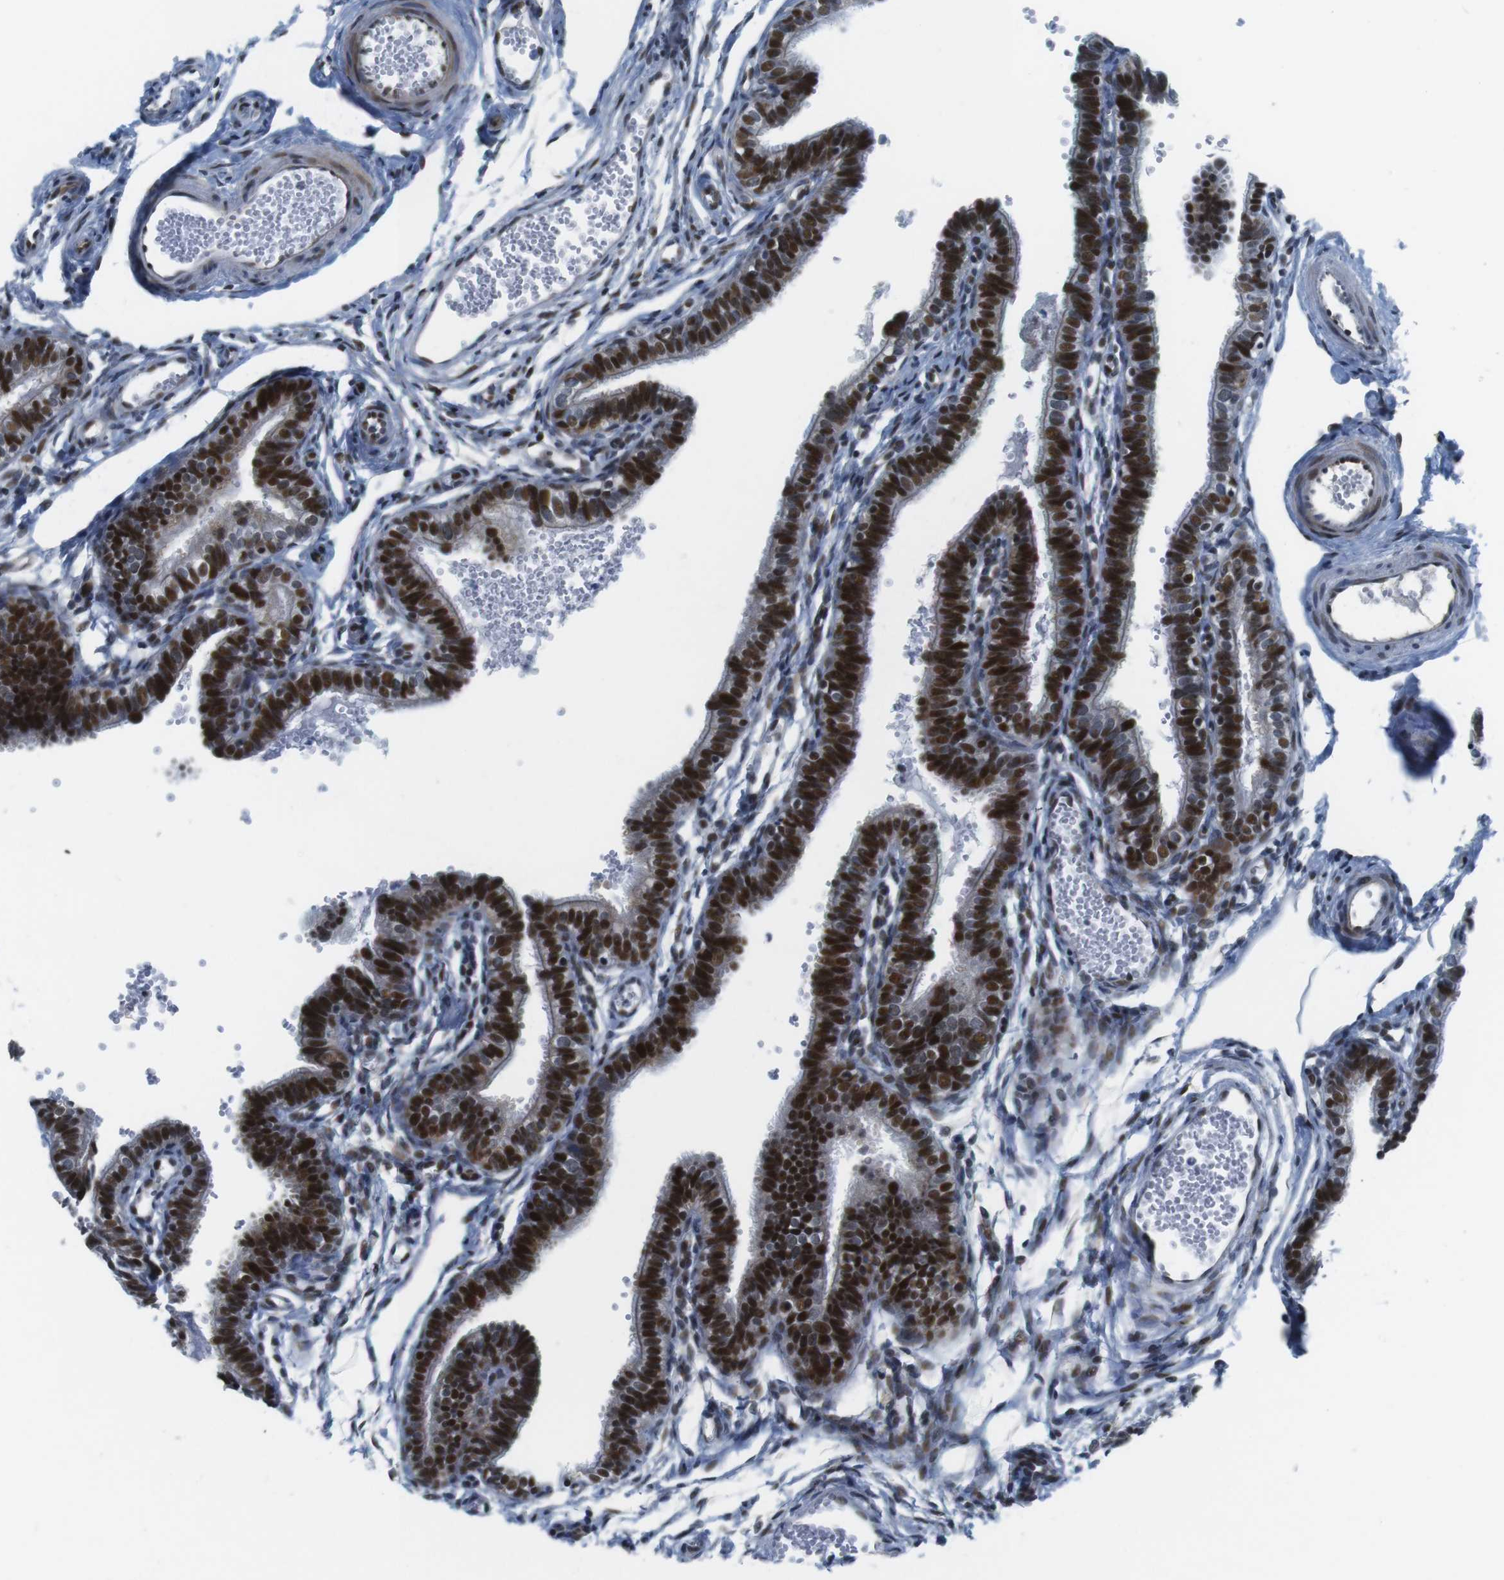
{"staining": {"intensity": "strong", "quantity": "25%-75%", "location": "nuclear"}, "tissue": "fallopian tube", "cell_type": "Glandular cells", "image_type": "normal", "snomed": [{"axis": "morphology", "description": "Normal tissue, NOS"}, {"axis": "topography", "description": "Fallopian tube"}, {"axis": "topography", "description": "Placenta"}], "caption": "IHC (DAB) staining of normal fallopian tube demonstrates strong nuclear protein expression in about 25%-75% of glandular cells.", "gene": "MLH1", "patient": {"sex": "female", "age": 34}}